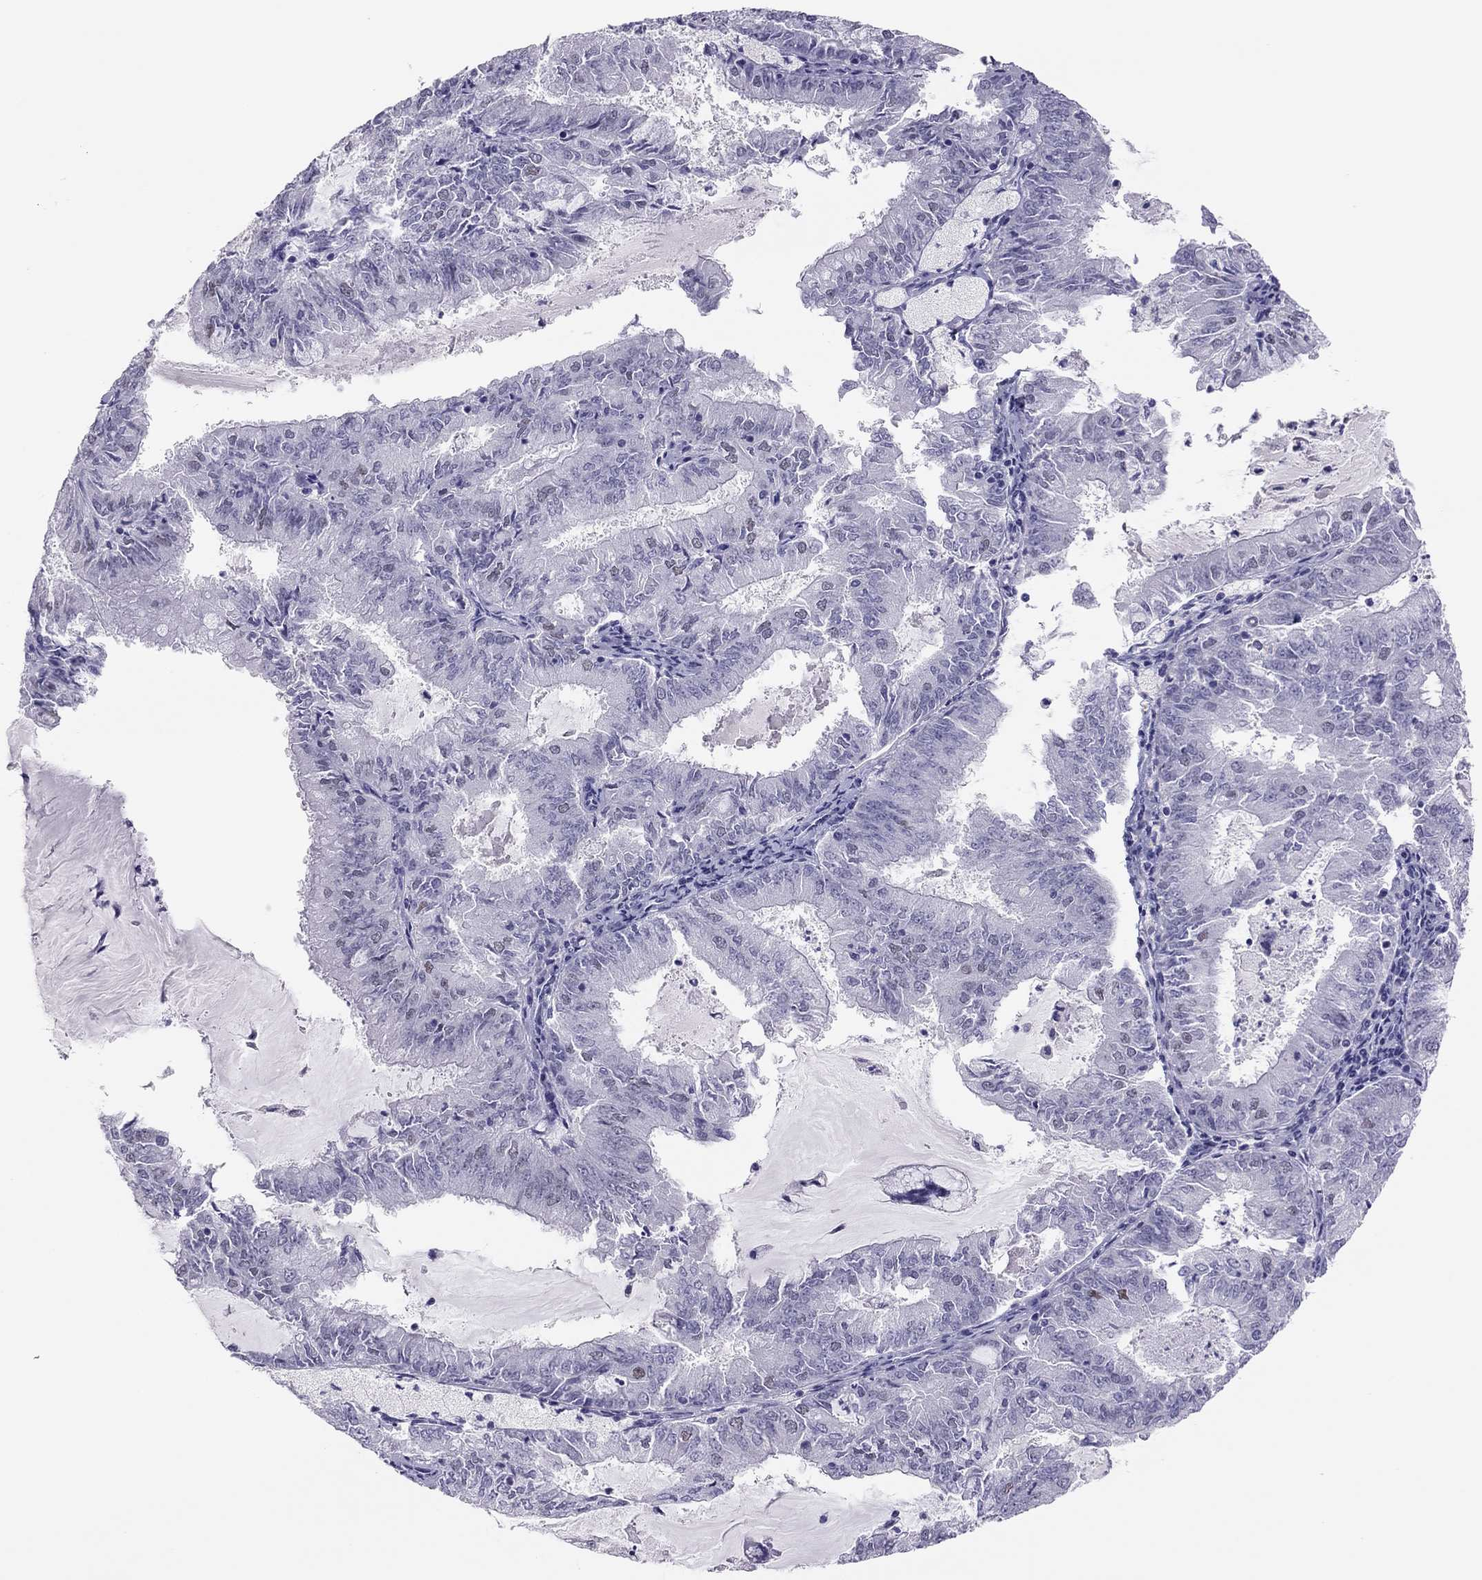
{"staining": {"intensity": "negative", "quantity": "none", "location": "none"}, "tissue": "endometrial cancer", "cell_type": "Tumor cells", "image_type": "cancer", "snomed": [{"axis": "morphology", "description": "Adenocarcinoma, NOS"}, {"axis": "topography", "description": "Endometrium"}], "caption": "Immunohistochemistry image of neoplastic tissue: human endometrial cancer (adenocarcinoma) stained with DAB exhibits no significant protein positivity in tumor cells.", "gene": "PHOX2A", "patient": {"sex": "female", "age": 57}}